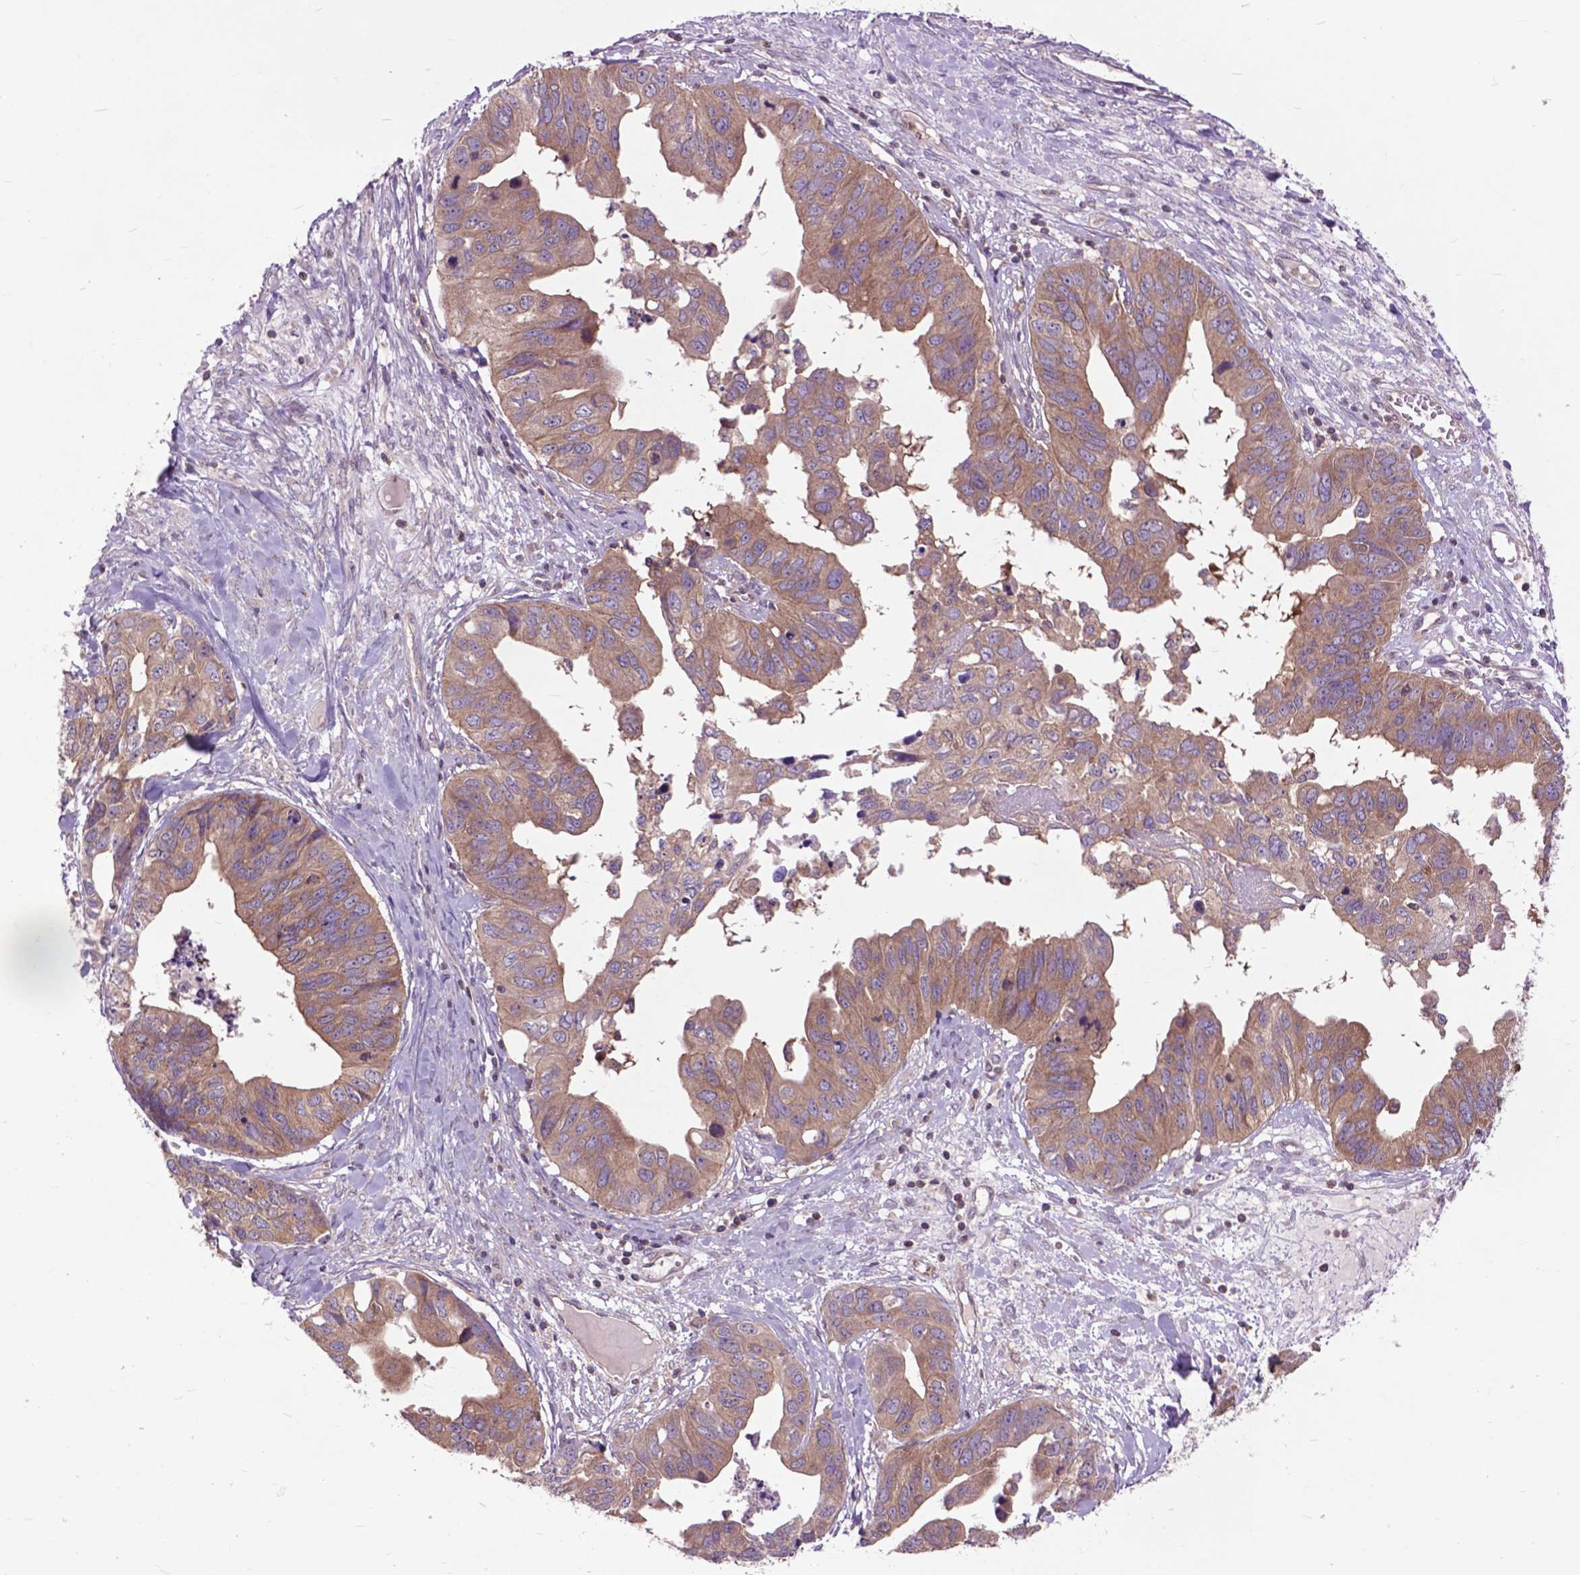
{"staining": {"intensity": "weak", "quantity": ">75%", "location": "cytoplasmic/membranous"}, "tissue": "ovarian cancer", "cell_type": "Tumor cells", "image_type": "cancer", "snomed": [{"axis": "morphology", "description": "Cystadenocarcinoma, mucinous, NOS"}, {"axis": "topography", "description": "Ovary"}], "caption": "High-power microscopy captured an IHC photomicrograph of ovarian cancer, revealing weak cytoplasmic/membranous staining in about >75% of tumor cells. (DAB (3,3'-diaminobenzidine) = brown stain, brightfield microscopy at high magnification).", "gene": "ARAF", "patient": {"sex": "female", "age": 76}}